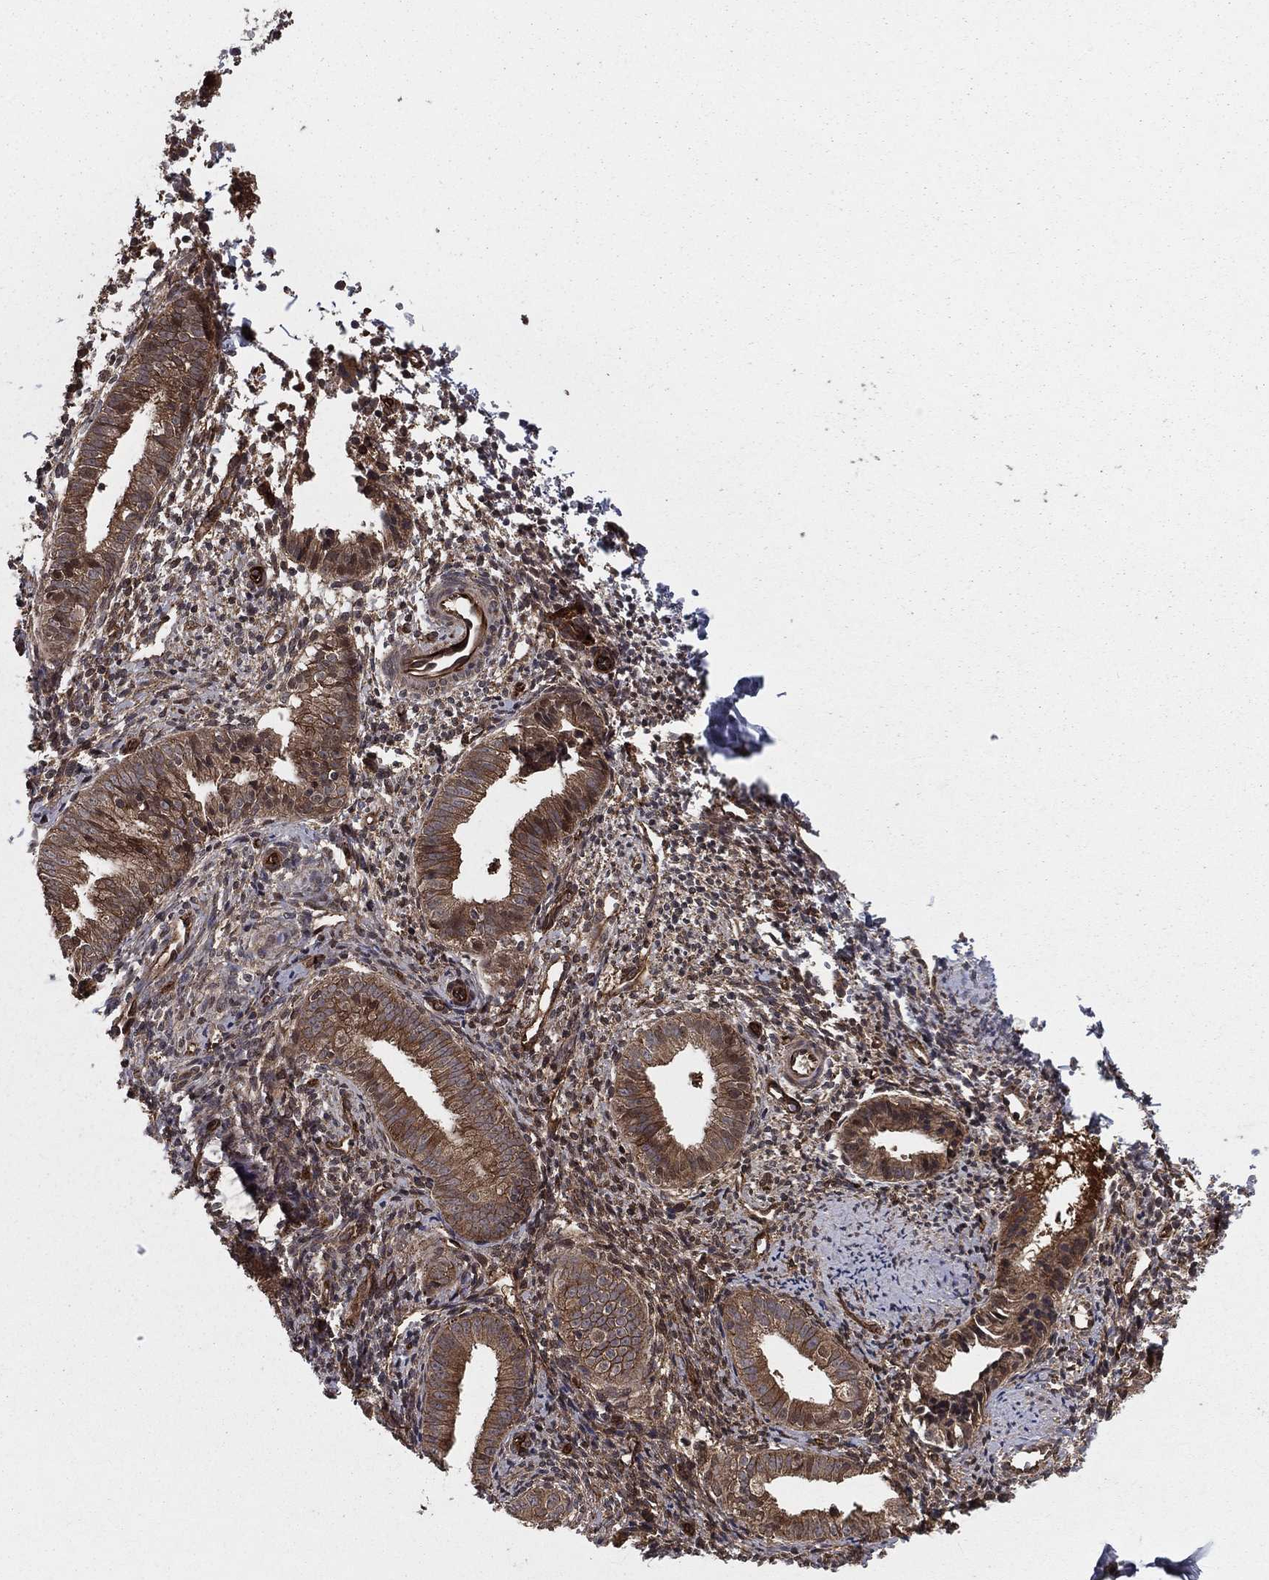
{"staining": {"intensity": "moderate", "quantity": ">75%", "location": "cytoplasmic/membranous"}, "tissue": "endometrium", "cell_type": "Cells in endometrial stroma", "image_type": "normal", "snomed": [{"axis": "morphology", "description": "Normal tissue, NOS"}, {"axis": "topography", "description": "Endometrium"}], "caption": "Protein expression analysis of normal human endometrium reveals moderate cytoplasmic/membranous positivity in about >75% of cells in endometrial stroma. (DAB = brown stain, brightfield microscopy at high magnification).", "gene": "CERT1", "patient": {"sex": "female", "age": 47}}